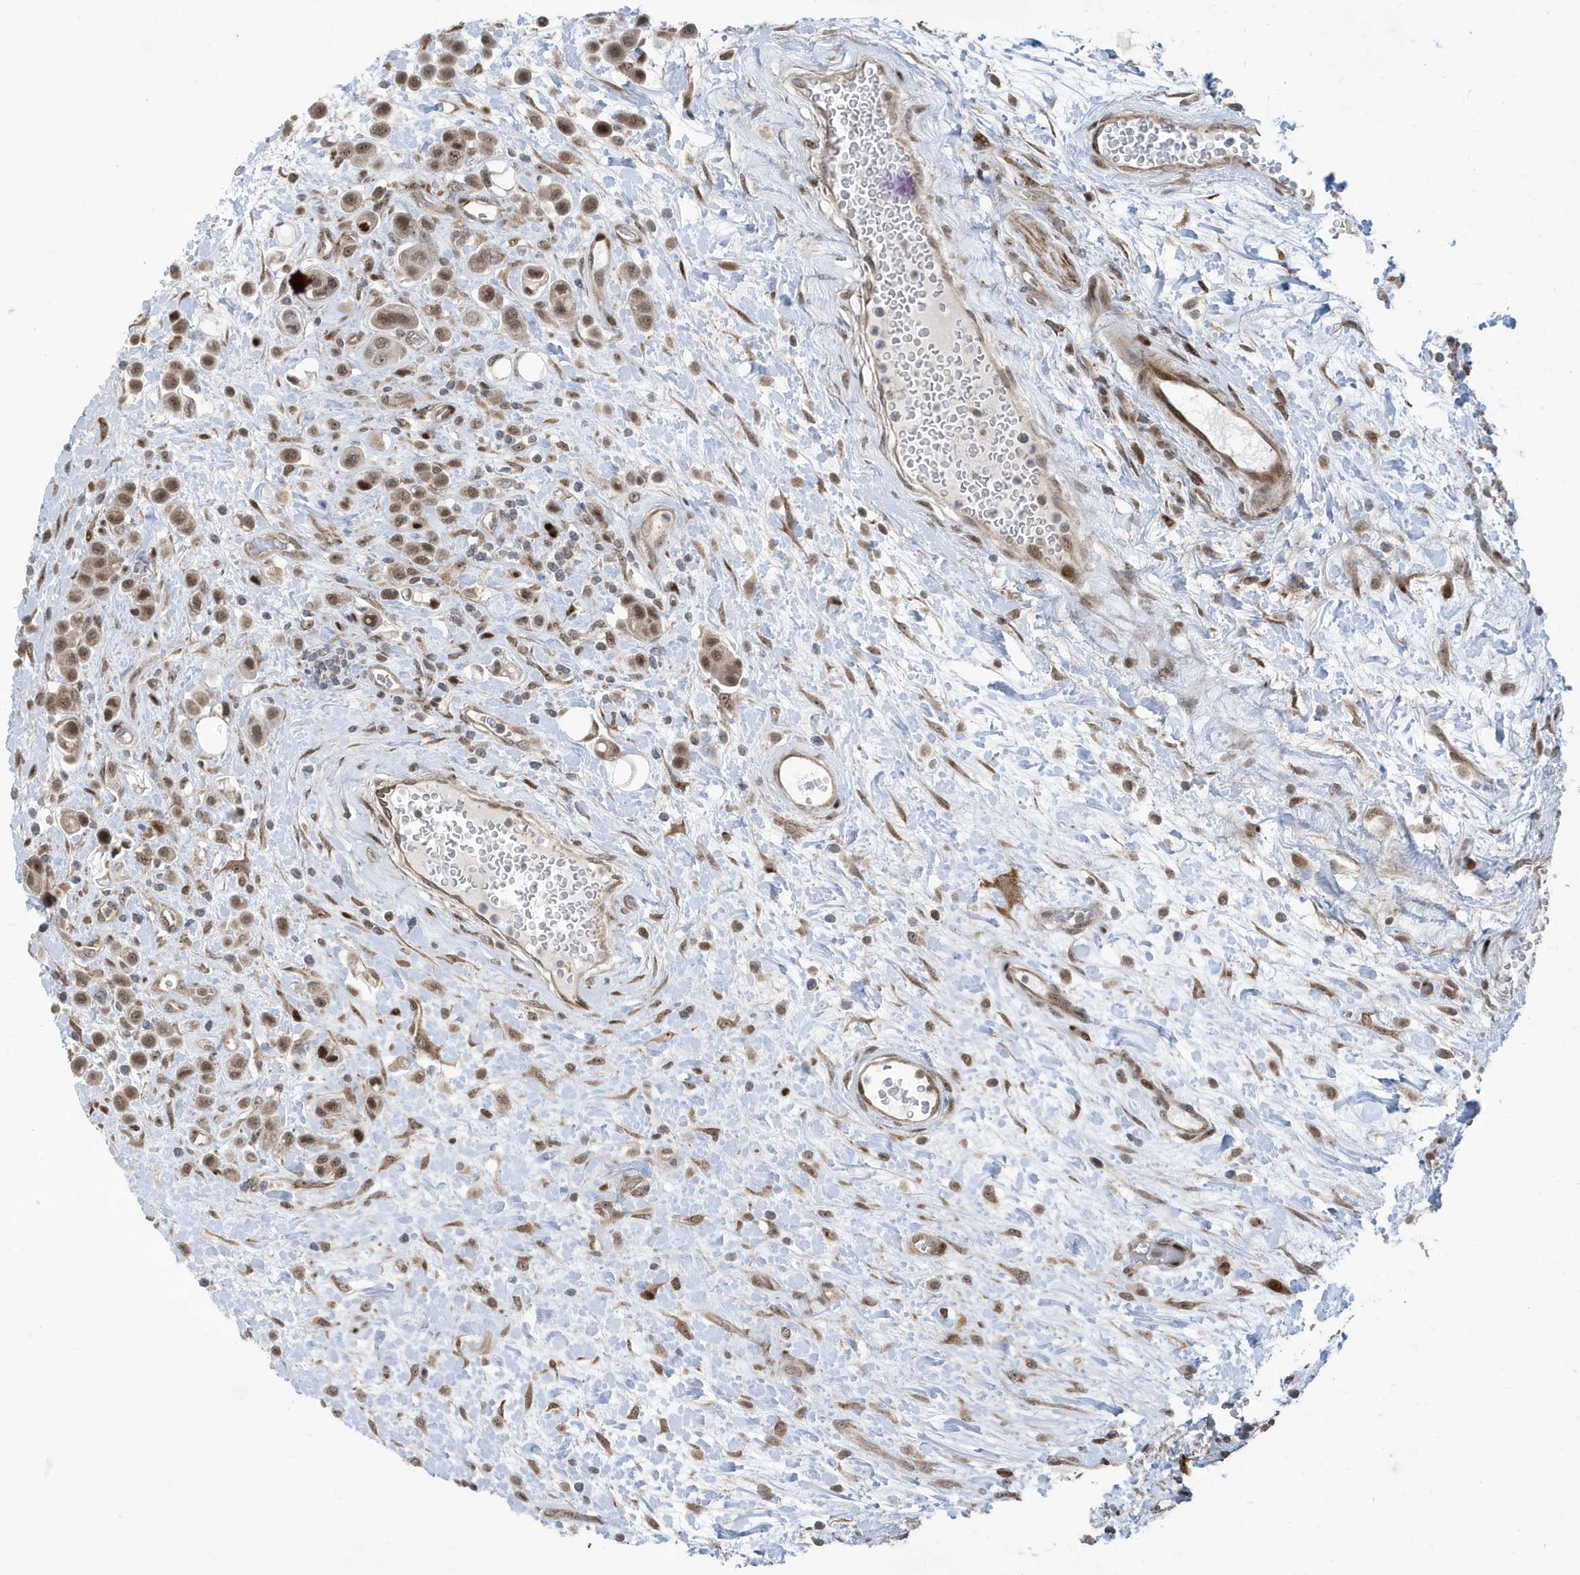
{"staining": {"intensity": "moderate", "quantity": ">75%", "location": "nuclear"}, "tissue": "urothelial cancer", "cell_type": "Tumor cells", "image_type": "cancer", "snomed": [{"axis": "morphology", "description": "Urothelial carcinoma, High grade"}, {"axis": "topography", "description": "Urinary bladder"}], "caption": "Protein staining of urothelial cancer tissue exhibits moderate nuclear staining in approximately >75% of tumor cells.", "gene": "FAM9B", "patient": {"sex": "male", "age": 50}}